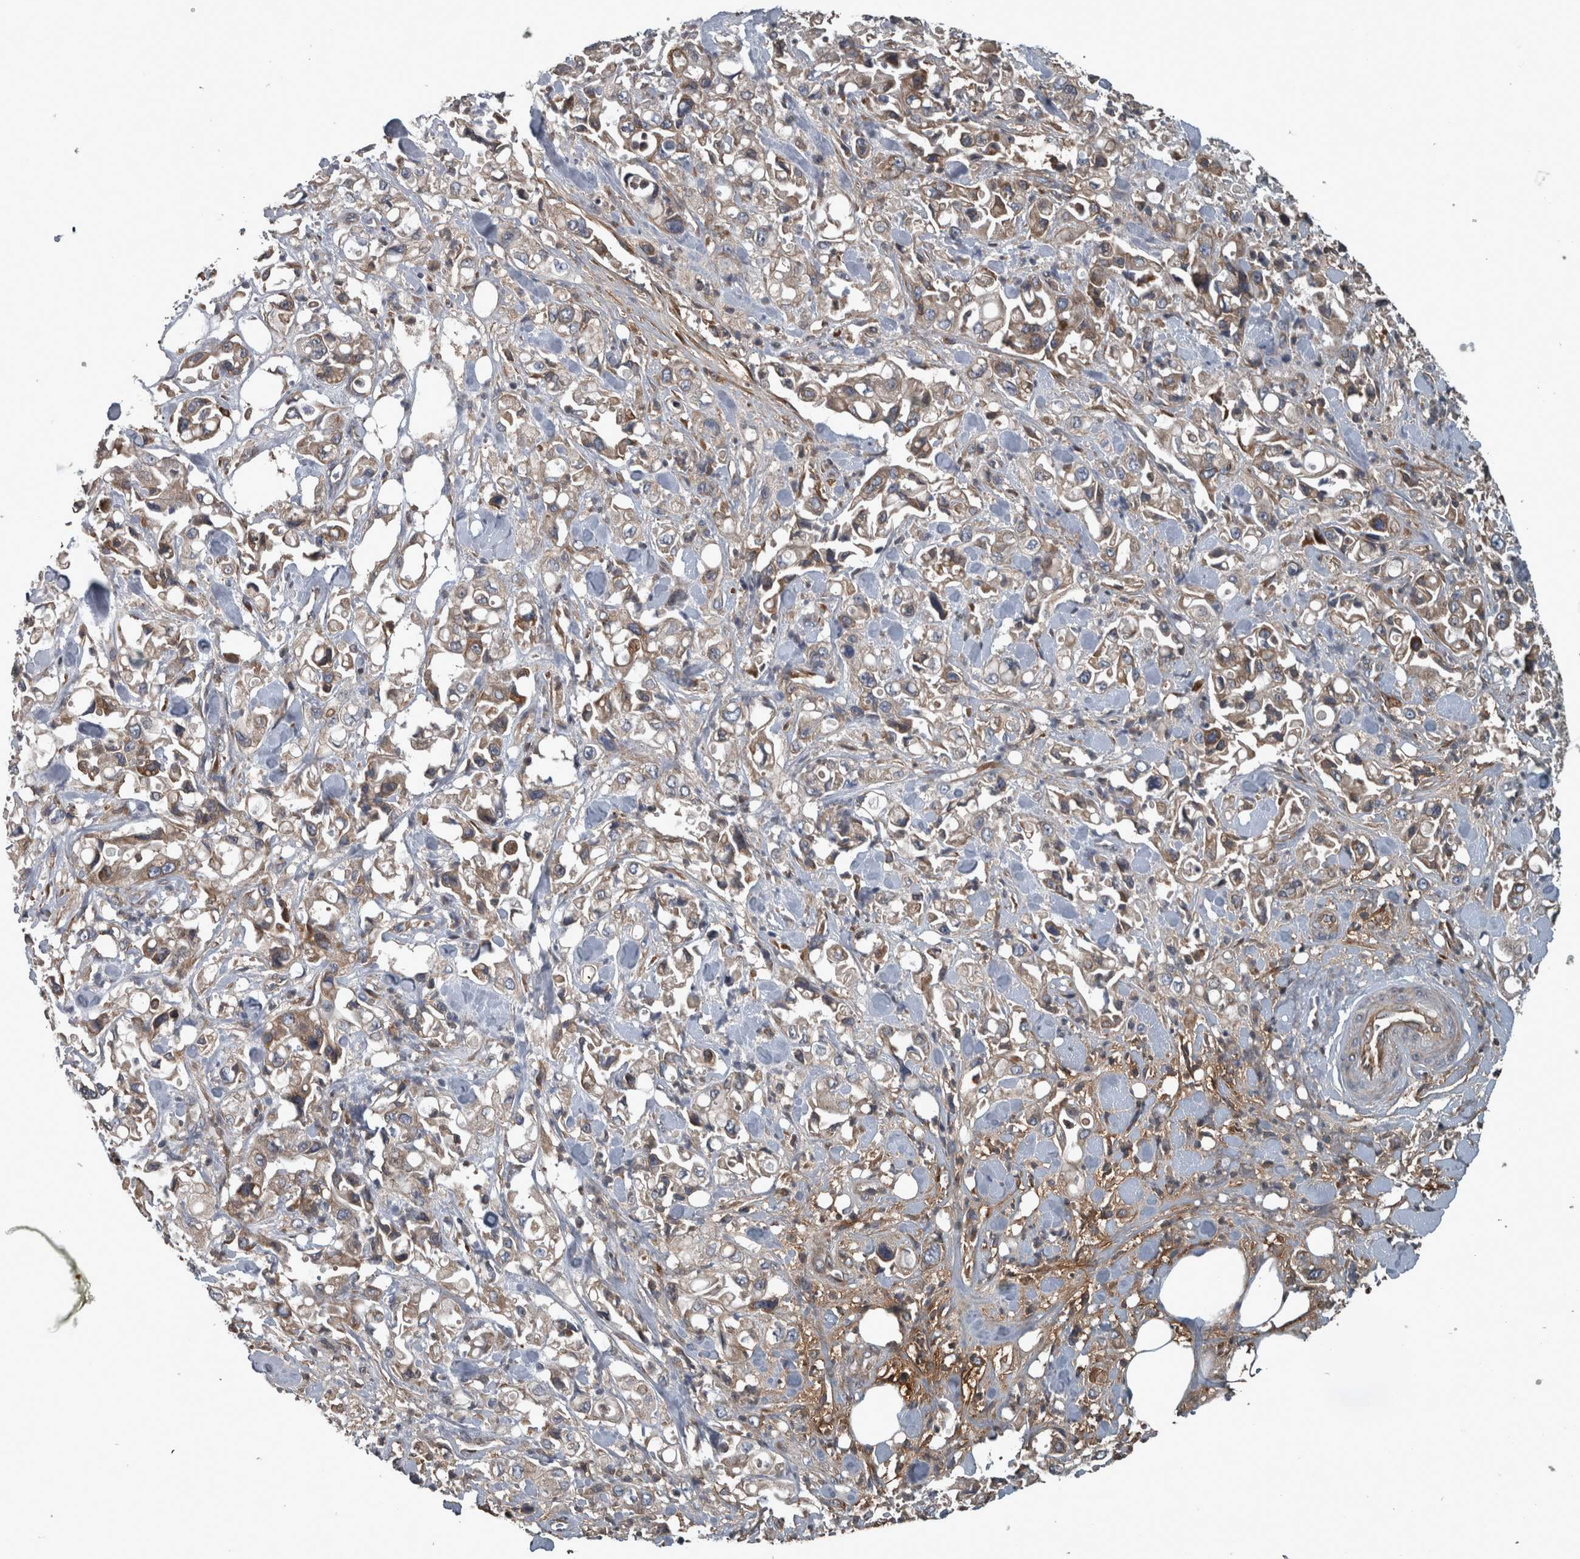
{"staining": {"intensity": "weak", "quantity": "<25%", "location": "cytoplasmic/membranous"}, "tissue": "pancreatic cancer", "cell_type": "Tumor cells", "image_type": "cancer", "snomed": [{"axis": "morphology", "description": "Adenocarcinoma, NOS"}, {"axis": "topography", "description": "Pancreas"}], "caption": "IHC micrograph of pancreatic cancer stained for a protein (brown), which displays no positivity in tumor cells.", "gene": "EXOC8", "patient": {"sex": "male", "age": 70}}